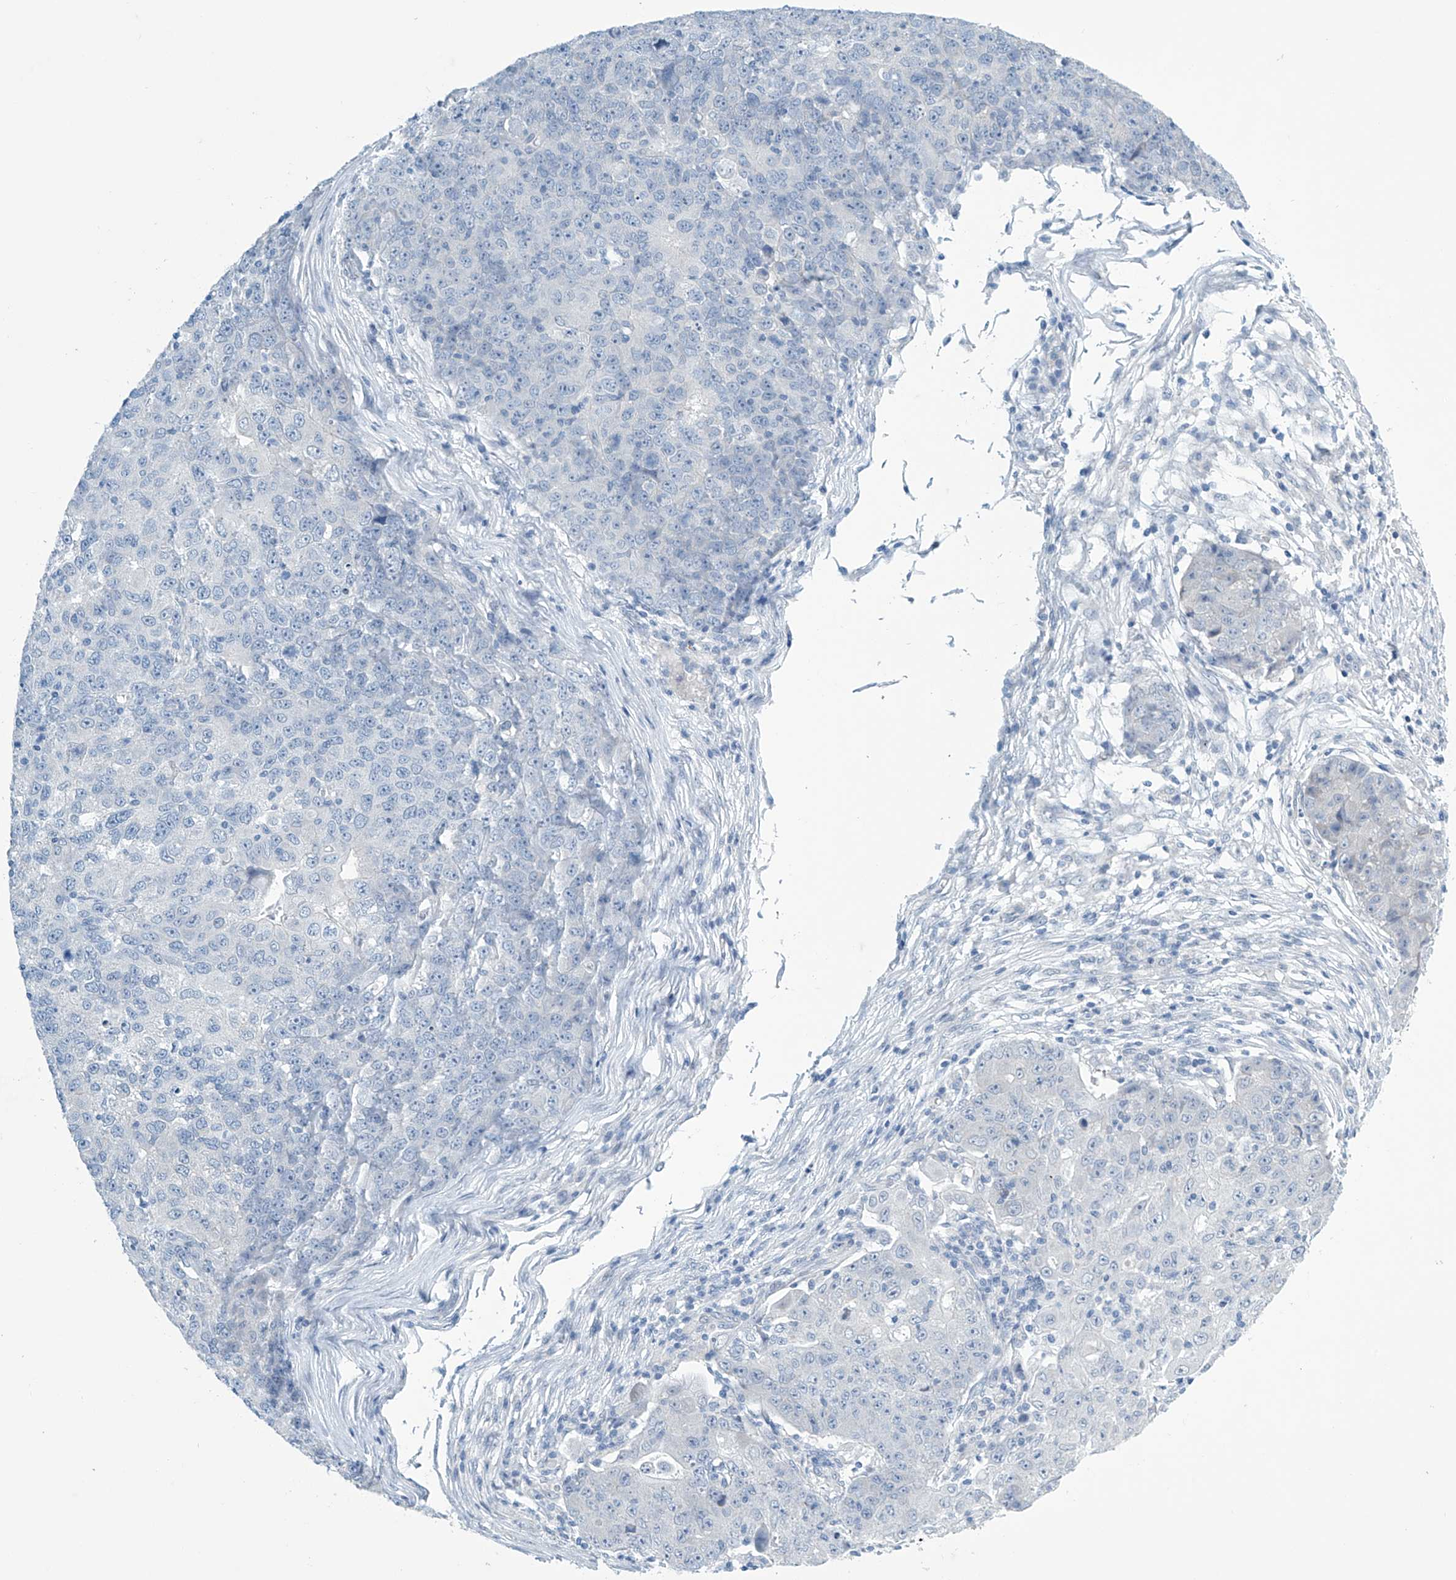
{"staining": {"intensity": "negative", "quantity": "none", "location": "none"}, "tissue": "ovarian cancer", "cell_type": "Tumor cells", "image_type": "cancer", "snomed": [{"axis": "morphology", "description": "Carcinoma, endometroid"}, {"axis": "topography", "description": "Ovary"}], "caption": "Histopathology image shows no protein staining in tumor cells of ovarian cancer tissue.", "gene": "SLC35A5", "patient": {"sex": "female", "age": 42}}